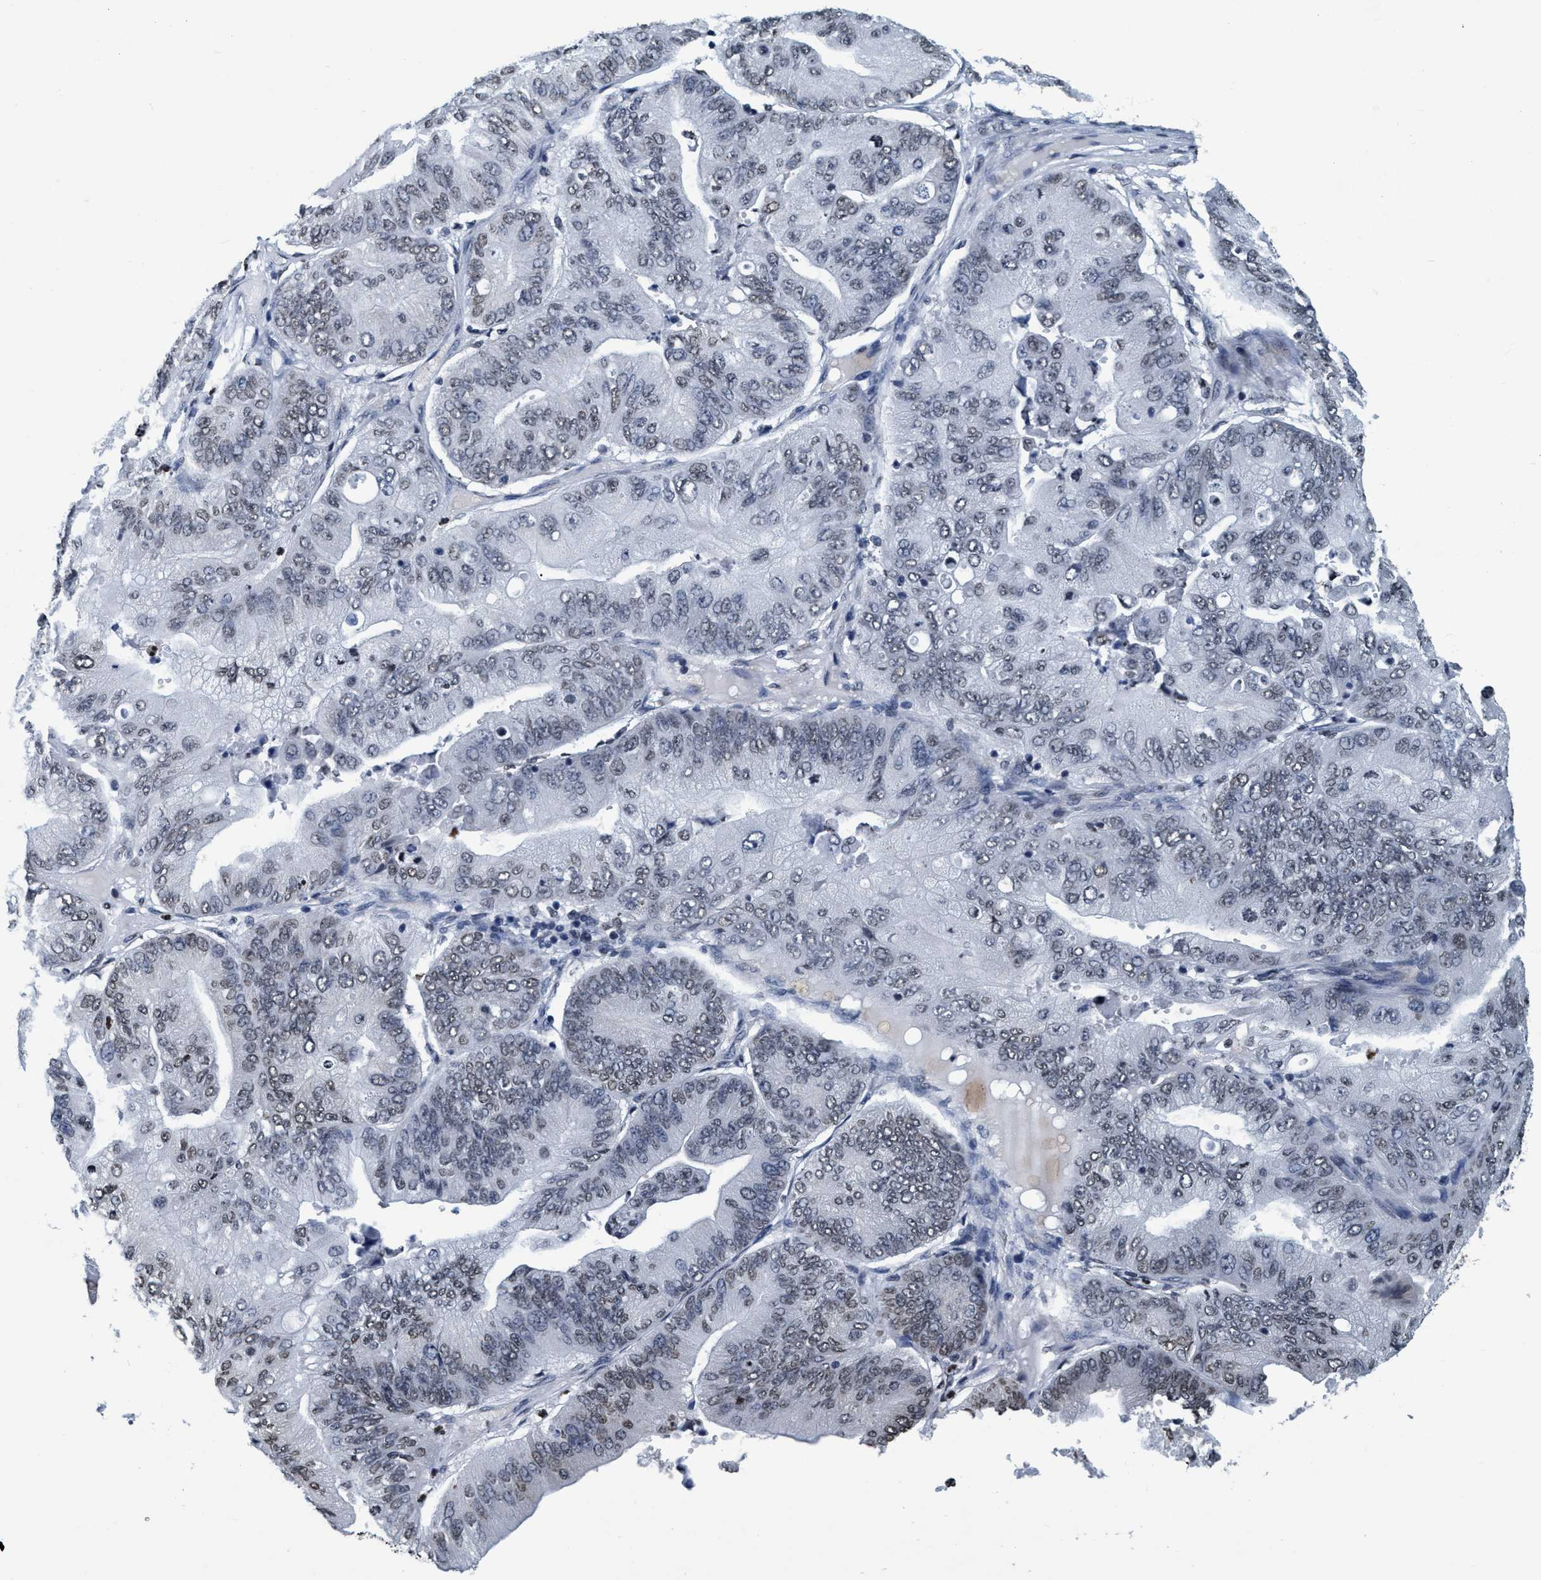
{"staining": {"intensity": "weak", "quantity": "25%-75%", "location": "nuclear"}, "tissue": "ovarian cancer", "cell_type": "Tumor cells", "image_type": "cancer", "snomed": [{"axis": "morphology", "description": "Cystadenocarcinoma, mucinous, NOS"}, {"axis": "topography", "description": "Ovary"}], "caption": "Immunohistochemical staining of human ovarian cancer exhibits weak nuclear protein staining in approximately 25%-75% of tumor cells. (IHC, brightfield microscopy, high magnification).", "gene": "CCNE2", "patient": {"sex": "female", "age": 61}}